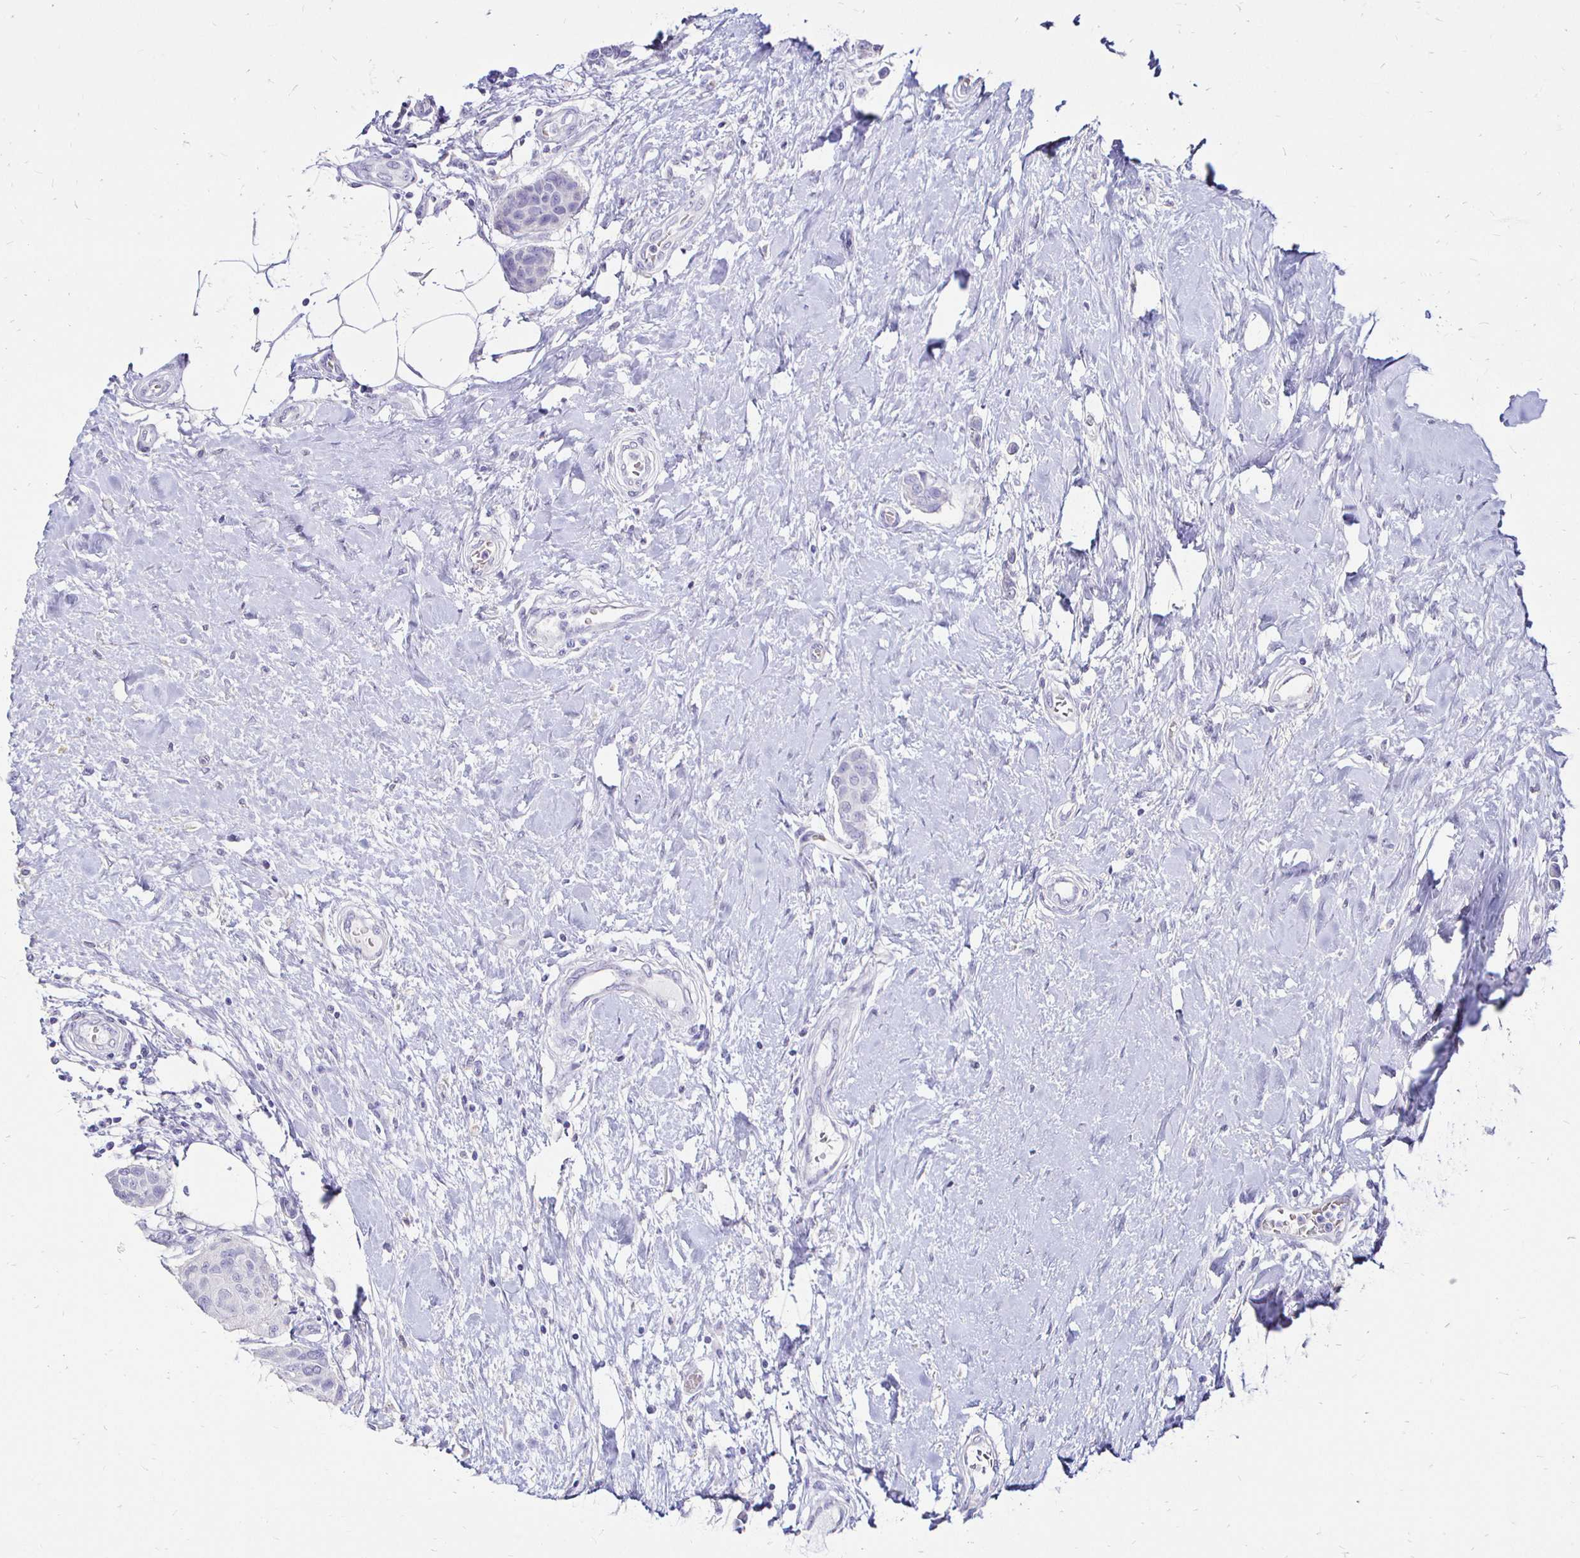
{"staining": {"intensity": "negative", "quantity": "none", "location": "none"}, "tissue": "breast cancer", "cell_type": "Tumor cells", "image_type": "cancer", "snomed": [{"axis": "morphology", "description": "Duct carcinoma"}, {"axis": "topography", "description": "Breast"}], "caption": "High power microscopy micrograph of an IHC histopathology image of breast cancer, revealing no significant expression in tumor cells.", "gene": "IRGC", "patient": {"sex": "female", "age": 80}}